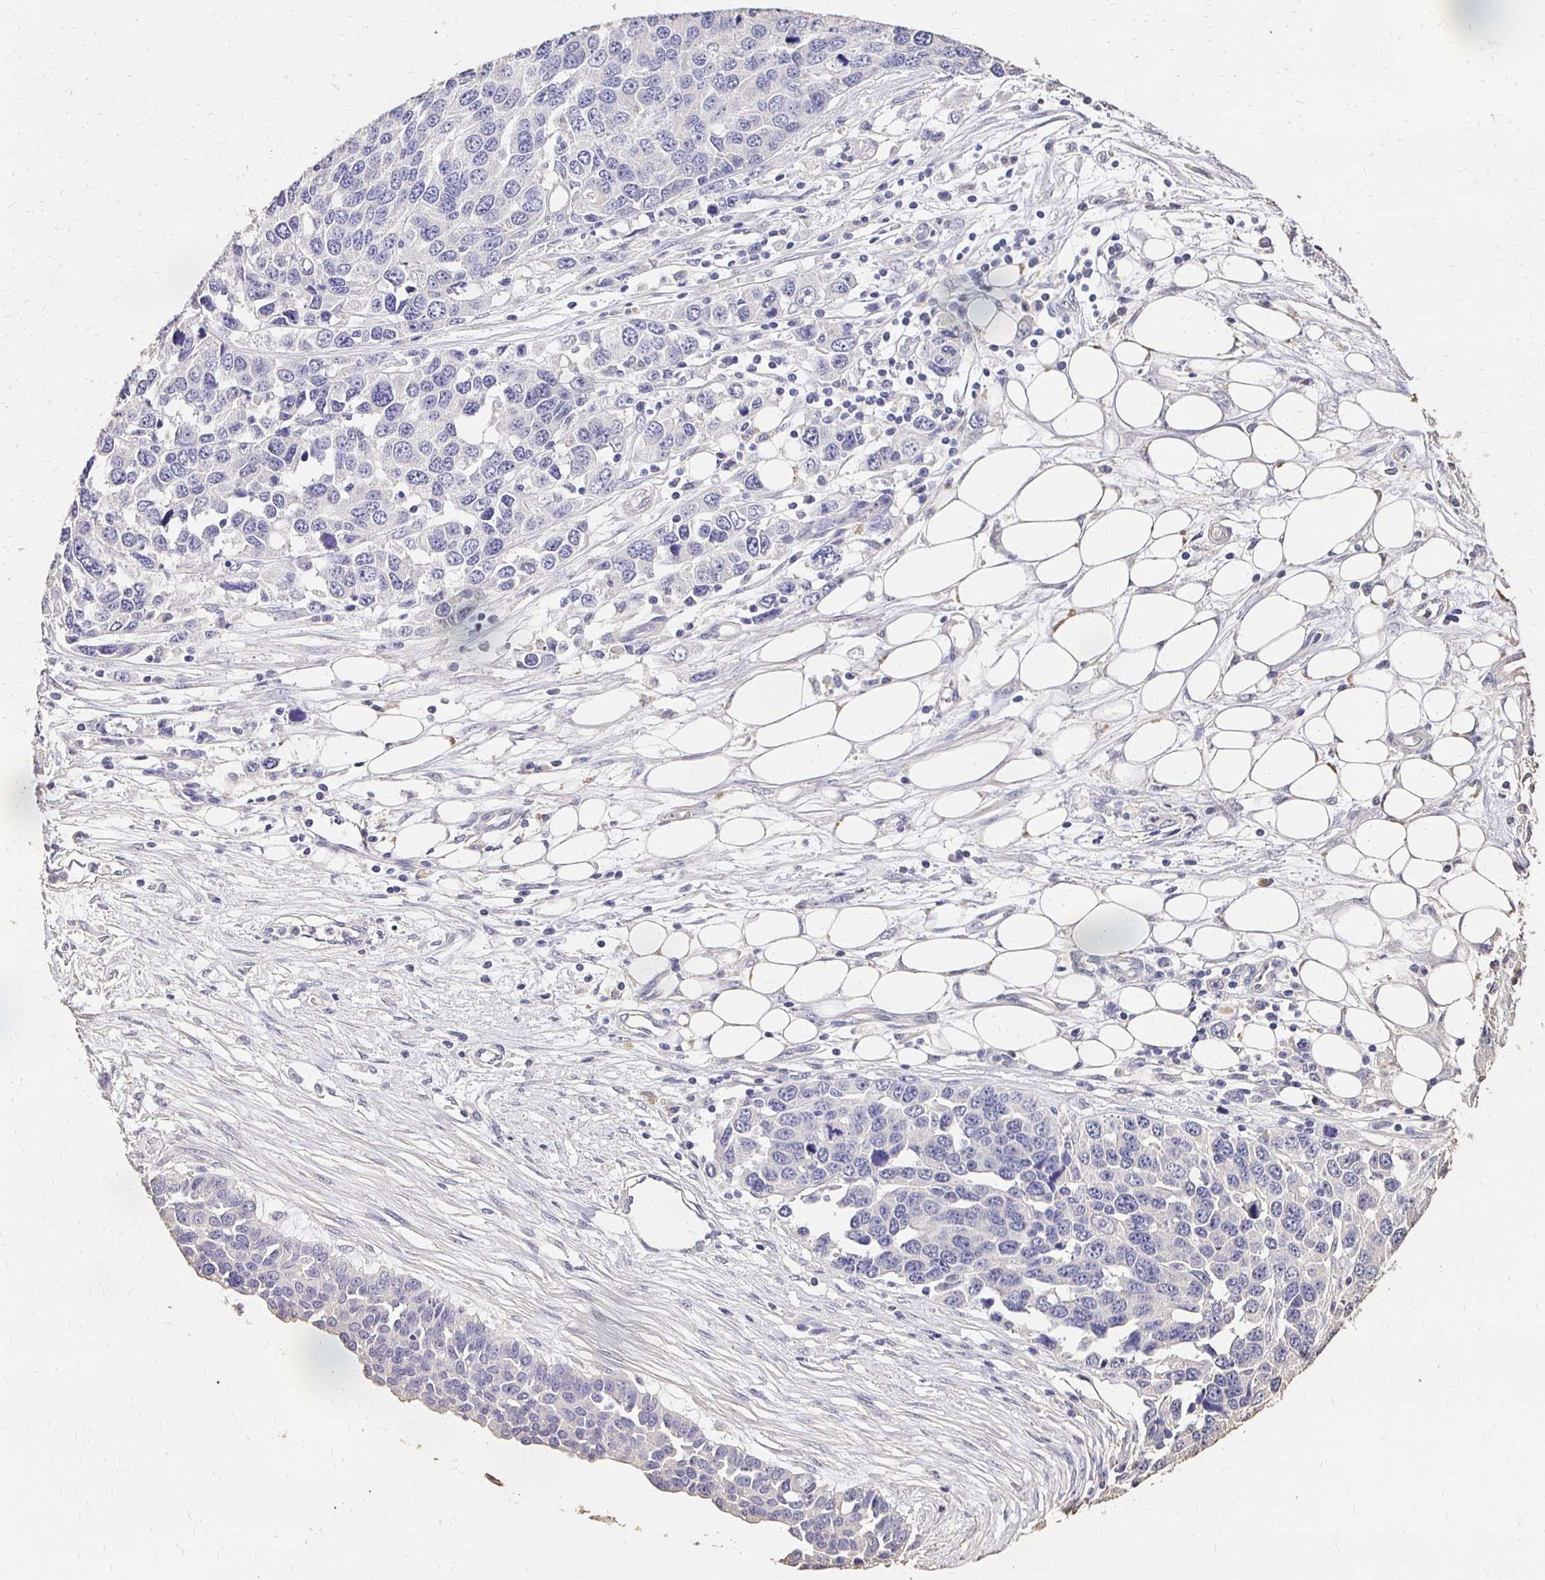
{"staining": {"intensity": "negative", "quantity": "none", "location": "none"}, "tissue": "ovarian cancer", "cell_type": "Tumor cells", "image_type": "cancer", "snomed": [{"axis": "morphology", "description": "Cystadenocarcinoma, serous, NOS"}, {"axis": "topography", "description": "Ovary"}], "caption": "An image of serous cystadenocarcinoma (ovarian) stained for a protein demonstrates no brown staining in tumor cells.", "gene": "UGT1A6", "patient": {"sex": "female", "age": 76}}